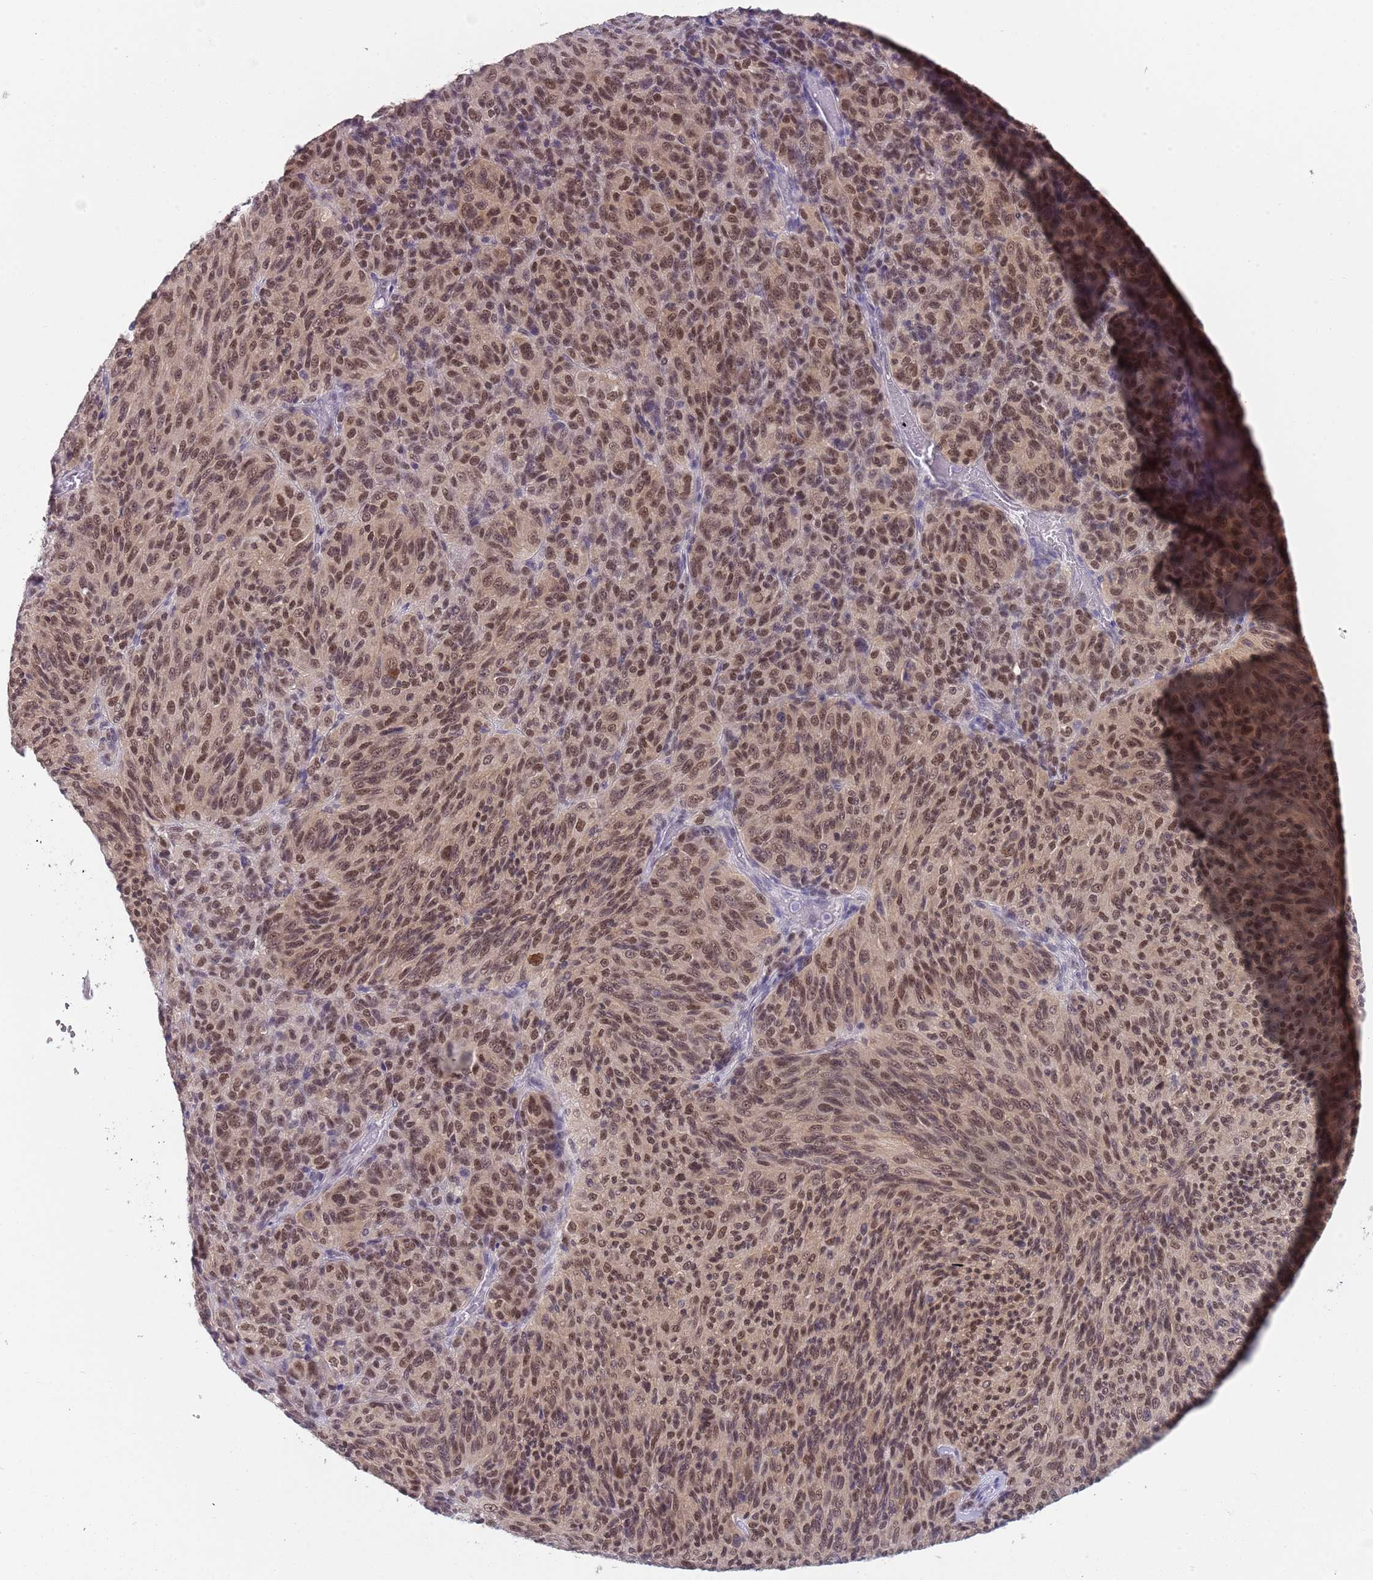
{"staining": {"intensity": "moderate", "quantity": ">75%", "location": "nuclear"}, "tissue": "melanoma", "cell_type": "Tumor cells", "image_type": "cancer", "snomed": [{"axis": "morphology", "description": "Malignant melanoma, Metastatic site"}, {"axis": "topography", "description": "Brain"}], "caption": "Immunohistochemical staining of melanoma exhibits moderate nuclear protein staining in approximately >75% of tumor cells. (IHC, brightfield microscopy, high magnification).", "gene": "SEPHS2", "patient": {"sex": "female", "age": 56}}